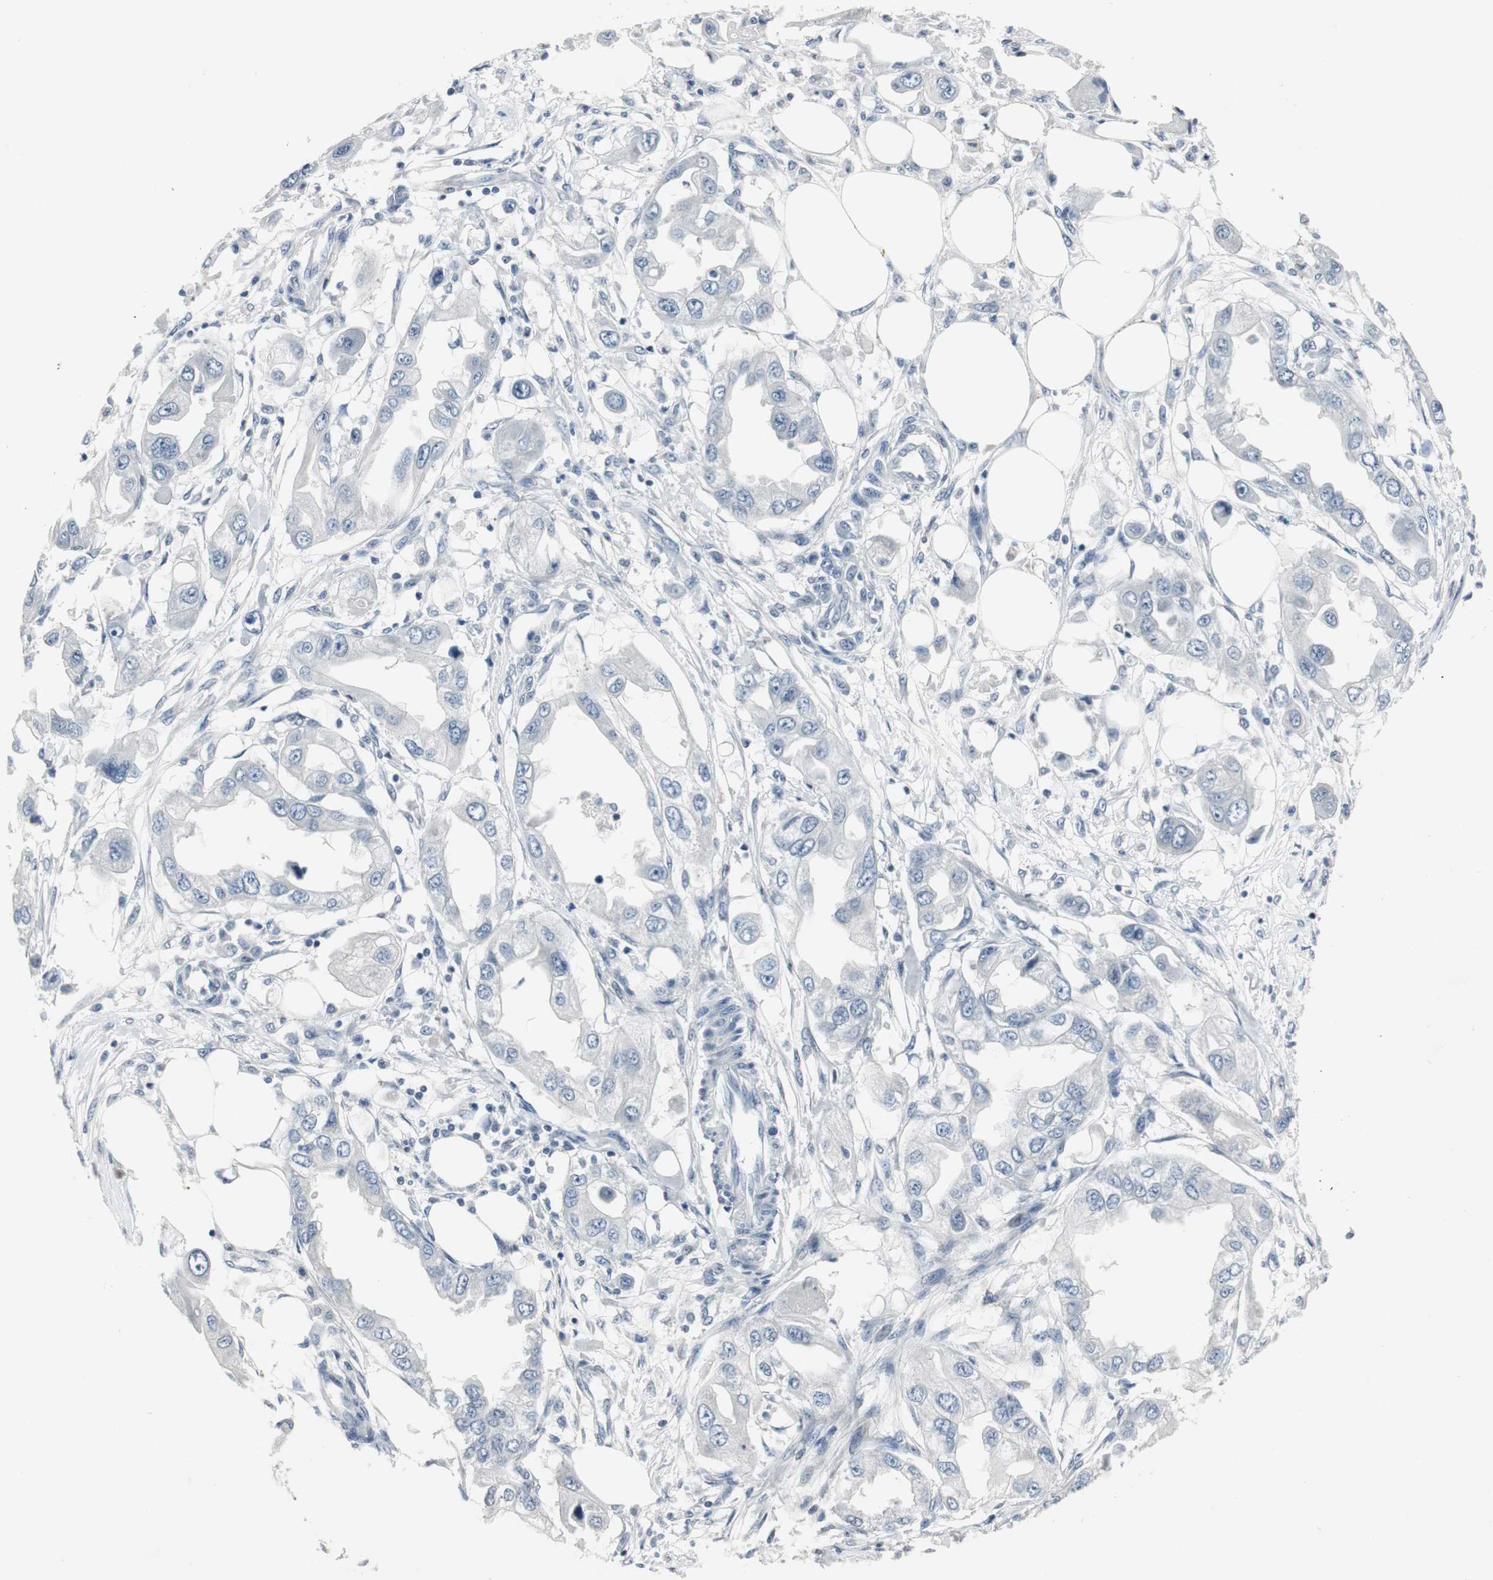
{"staining": {"intensity": "negative", "quantity": "none", "location": "none"}, "tissue": "endometrial cancer", "cell_type": "Tumor cells", "image_type": "cancer", "snomed": [{"axis": "morphology", "description": "Adenocarcinoma, NOS"}, {"axis": "topography", "description": "Endometrium"}], "caption": "Image shows no significant protein positivity in tumor cells of adenocarcinoma (endometrial).", "gene": "ELK1", "patient": {"sex": "female", "age": 67}}